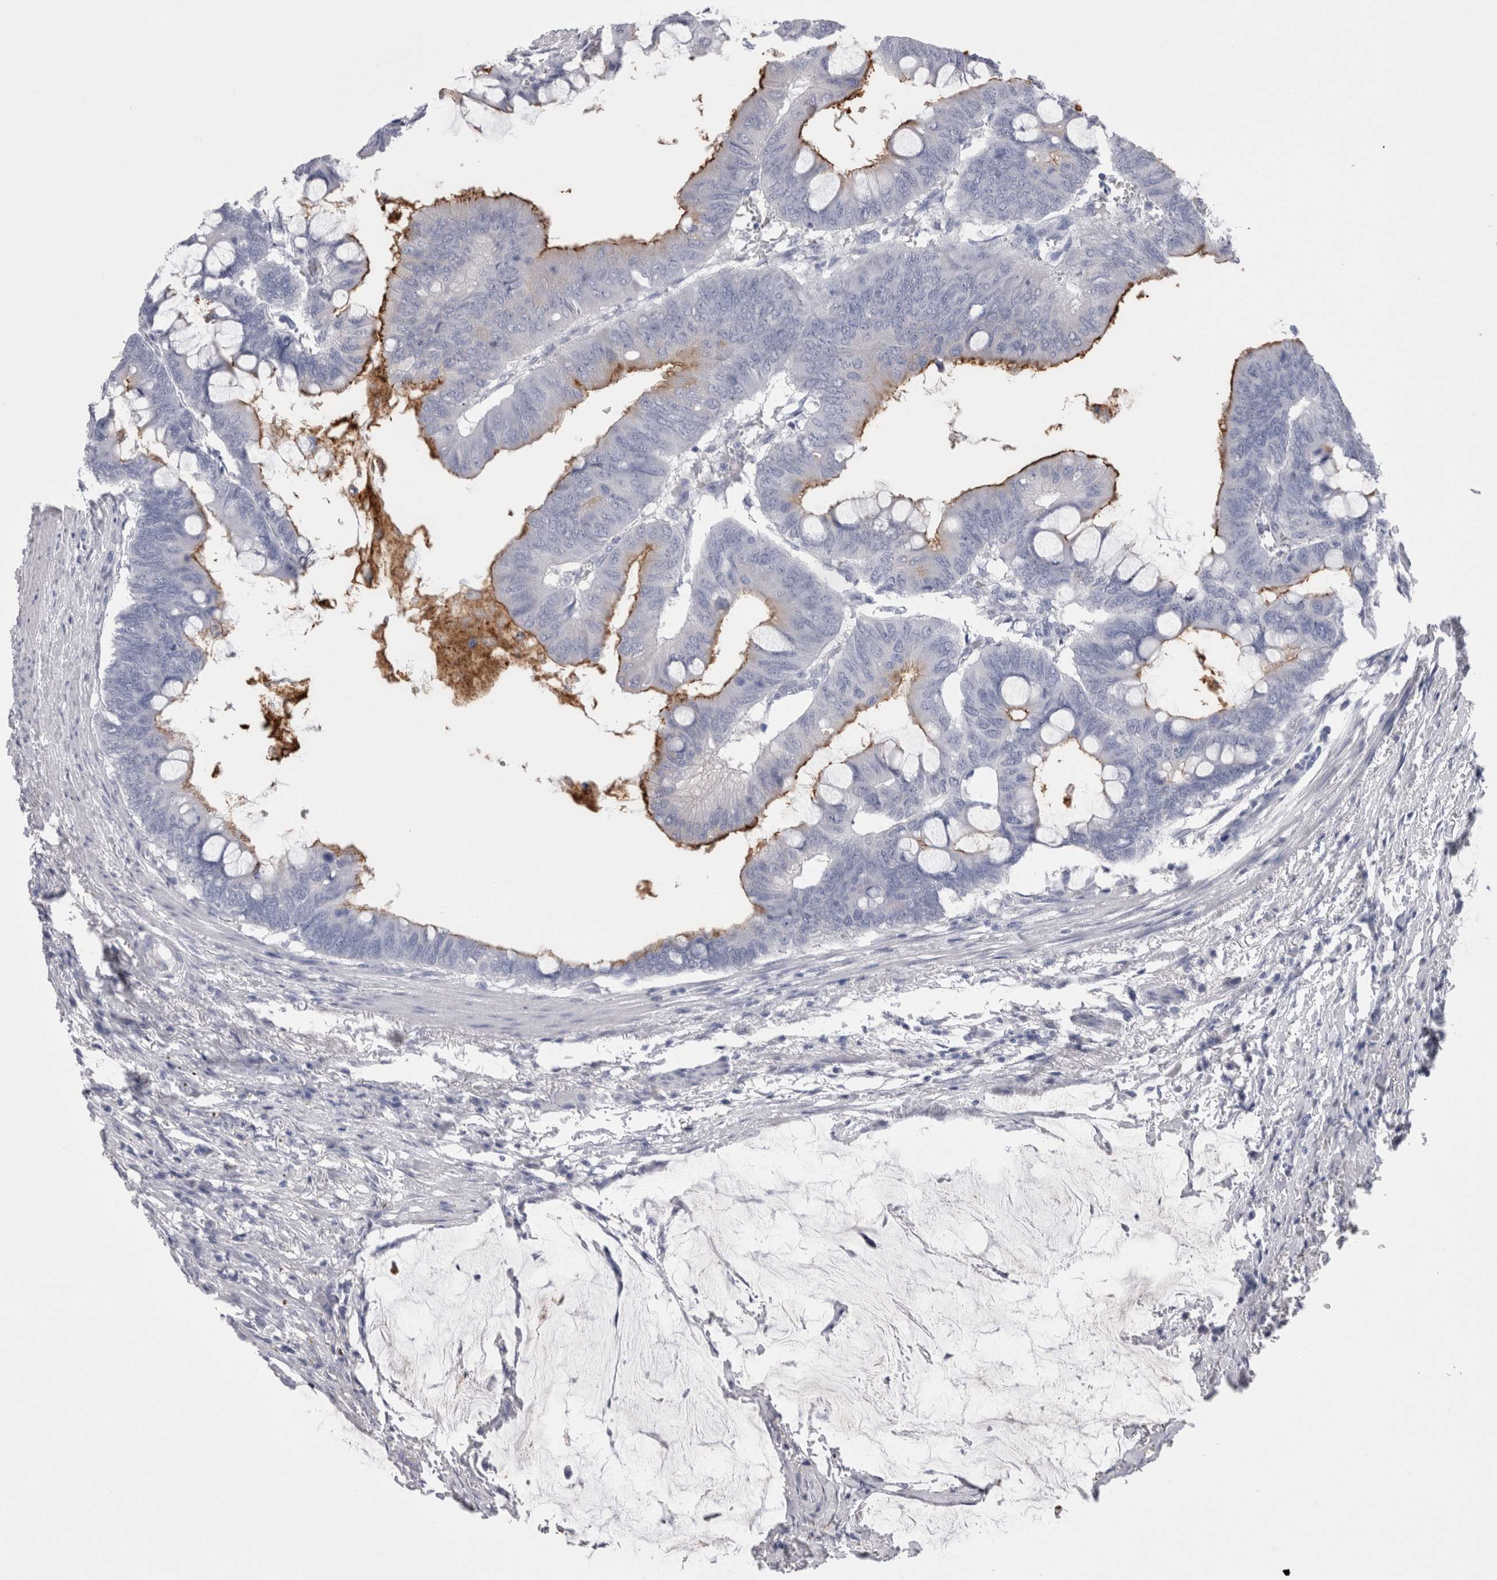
{"staining": {"intensity": "moderate", "quantity": "<25%", "location": "cytoplasmic/membranous"}, "tissue": "colorectal cancer", "cell_type": "Tumor cells", "image_type": "cancer", "snomed": [{"axis": "morphology", "description": "Normal tissue, NOS"}, {"axis": "morphology", "description": "Adenocarcinoma, NOS"}, {"axis": "topography", "description": "Rectum"}, {"axis": "topography", "description": "Peripheral nerve tissue"}], "caption": "This is a micrograph of immunohistochemistry (IHC) staining of adenocarcinoma (colorectal), which shows moderate positivity in the cytoplasmic/membranous of tumor cells.", "gene": "CDHR5", "patient": {"sex": "male", "age": 92}}